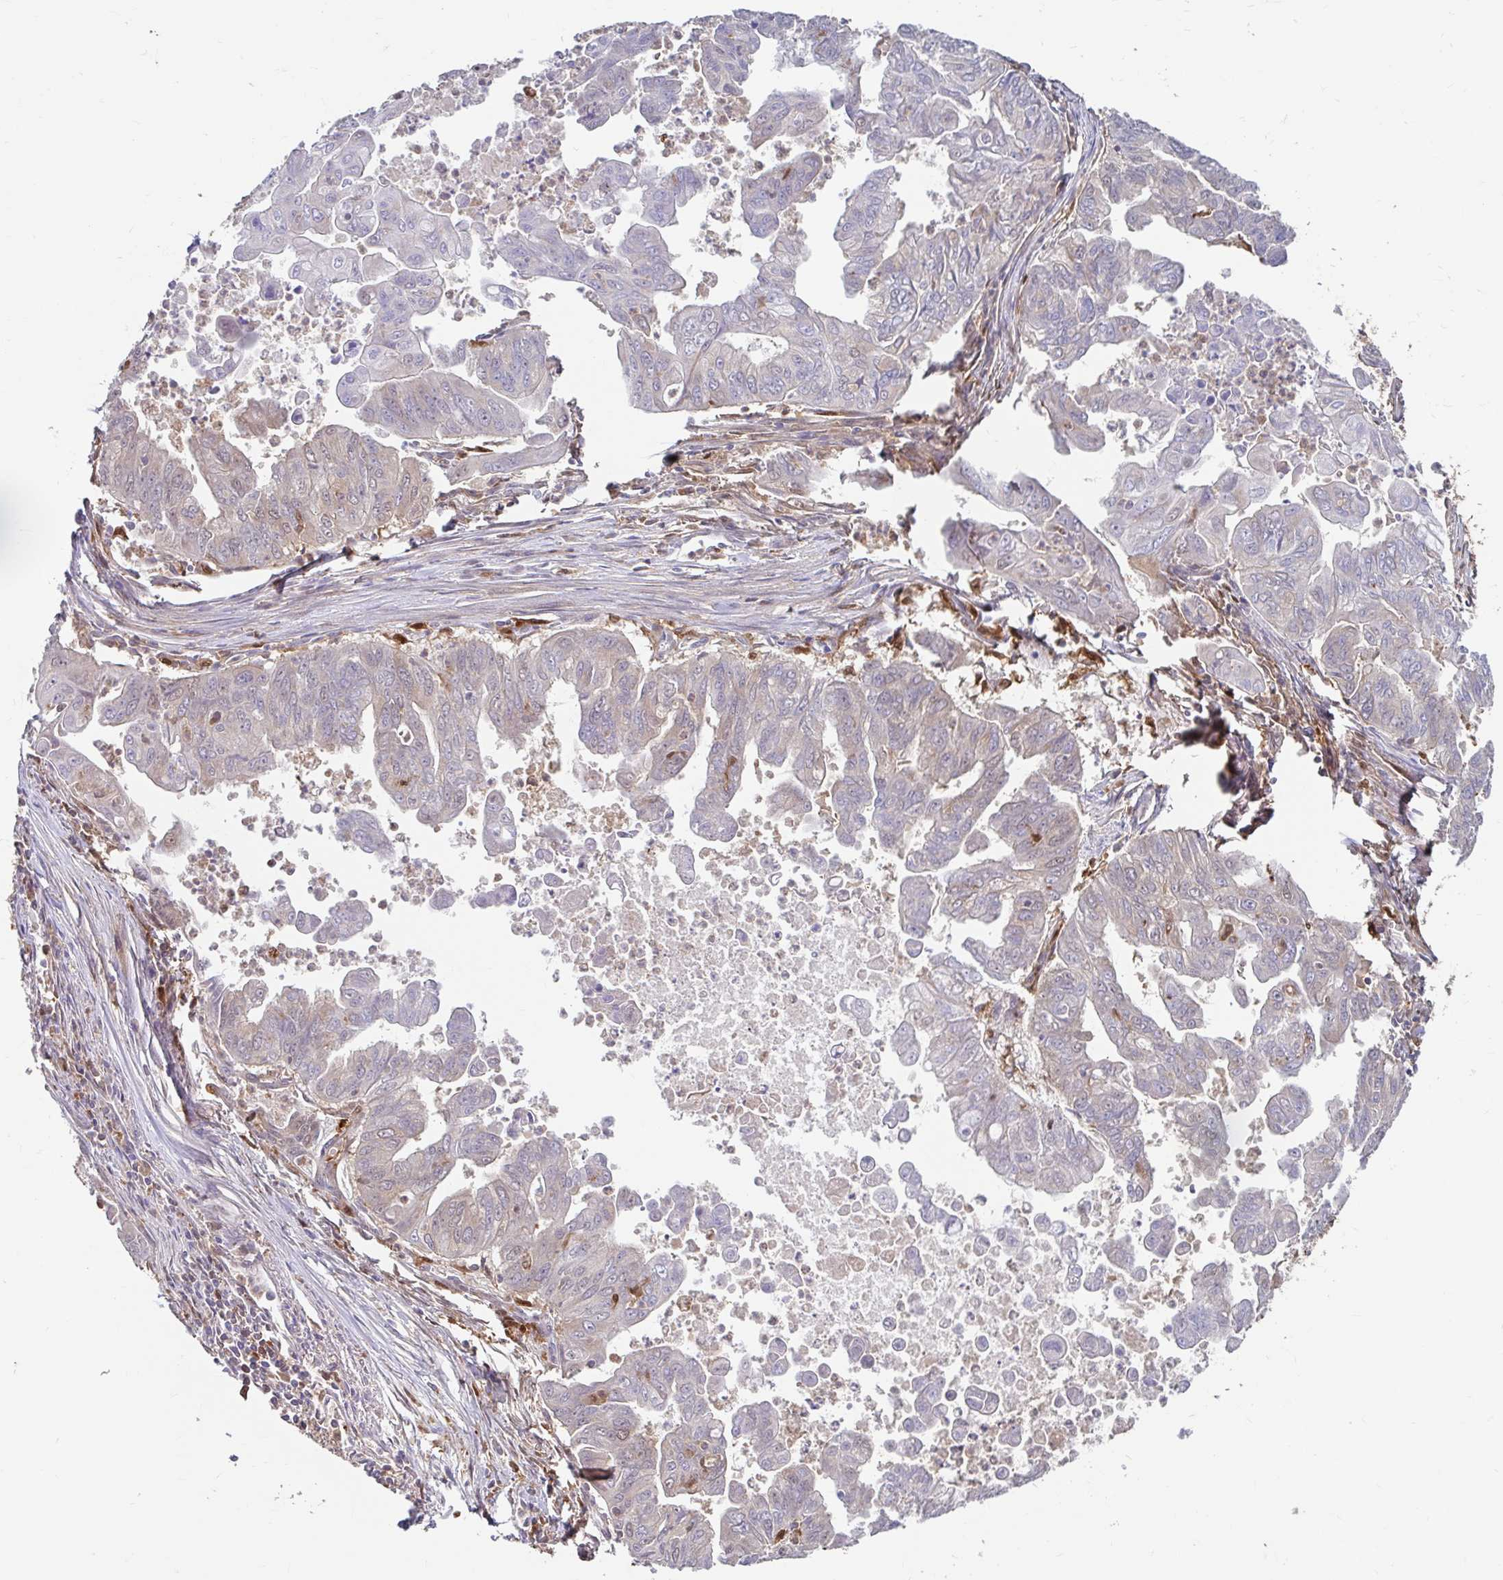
{"staining": {"intensity": "negative", "quantity": "none", "location": "none"}, "tissue": "stomach cancer", "cell_type": "Tumor cells", "image_type": "cancer", "snomed": [{"axis": "morphology", "description": "Adenocarcinoma, NOS"}, {"axis": "topography", "description": "Stomach, upper"}], "caption": "Tumor cells show no significant positivity in stomach cancer. (DAB IHC, high magnification).", "gene": "BLVRA", "patient": {"sex": "male", "age": 80}}